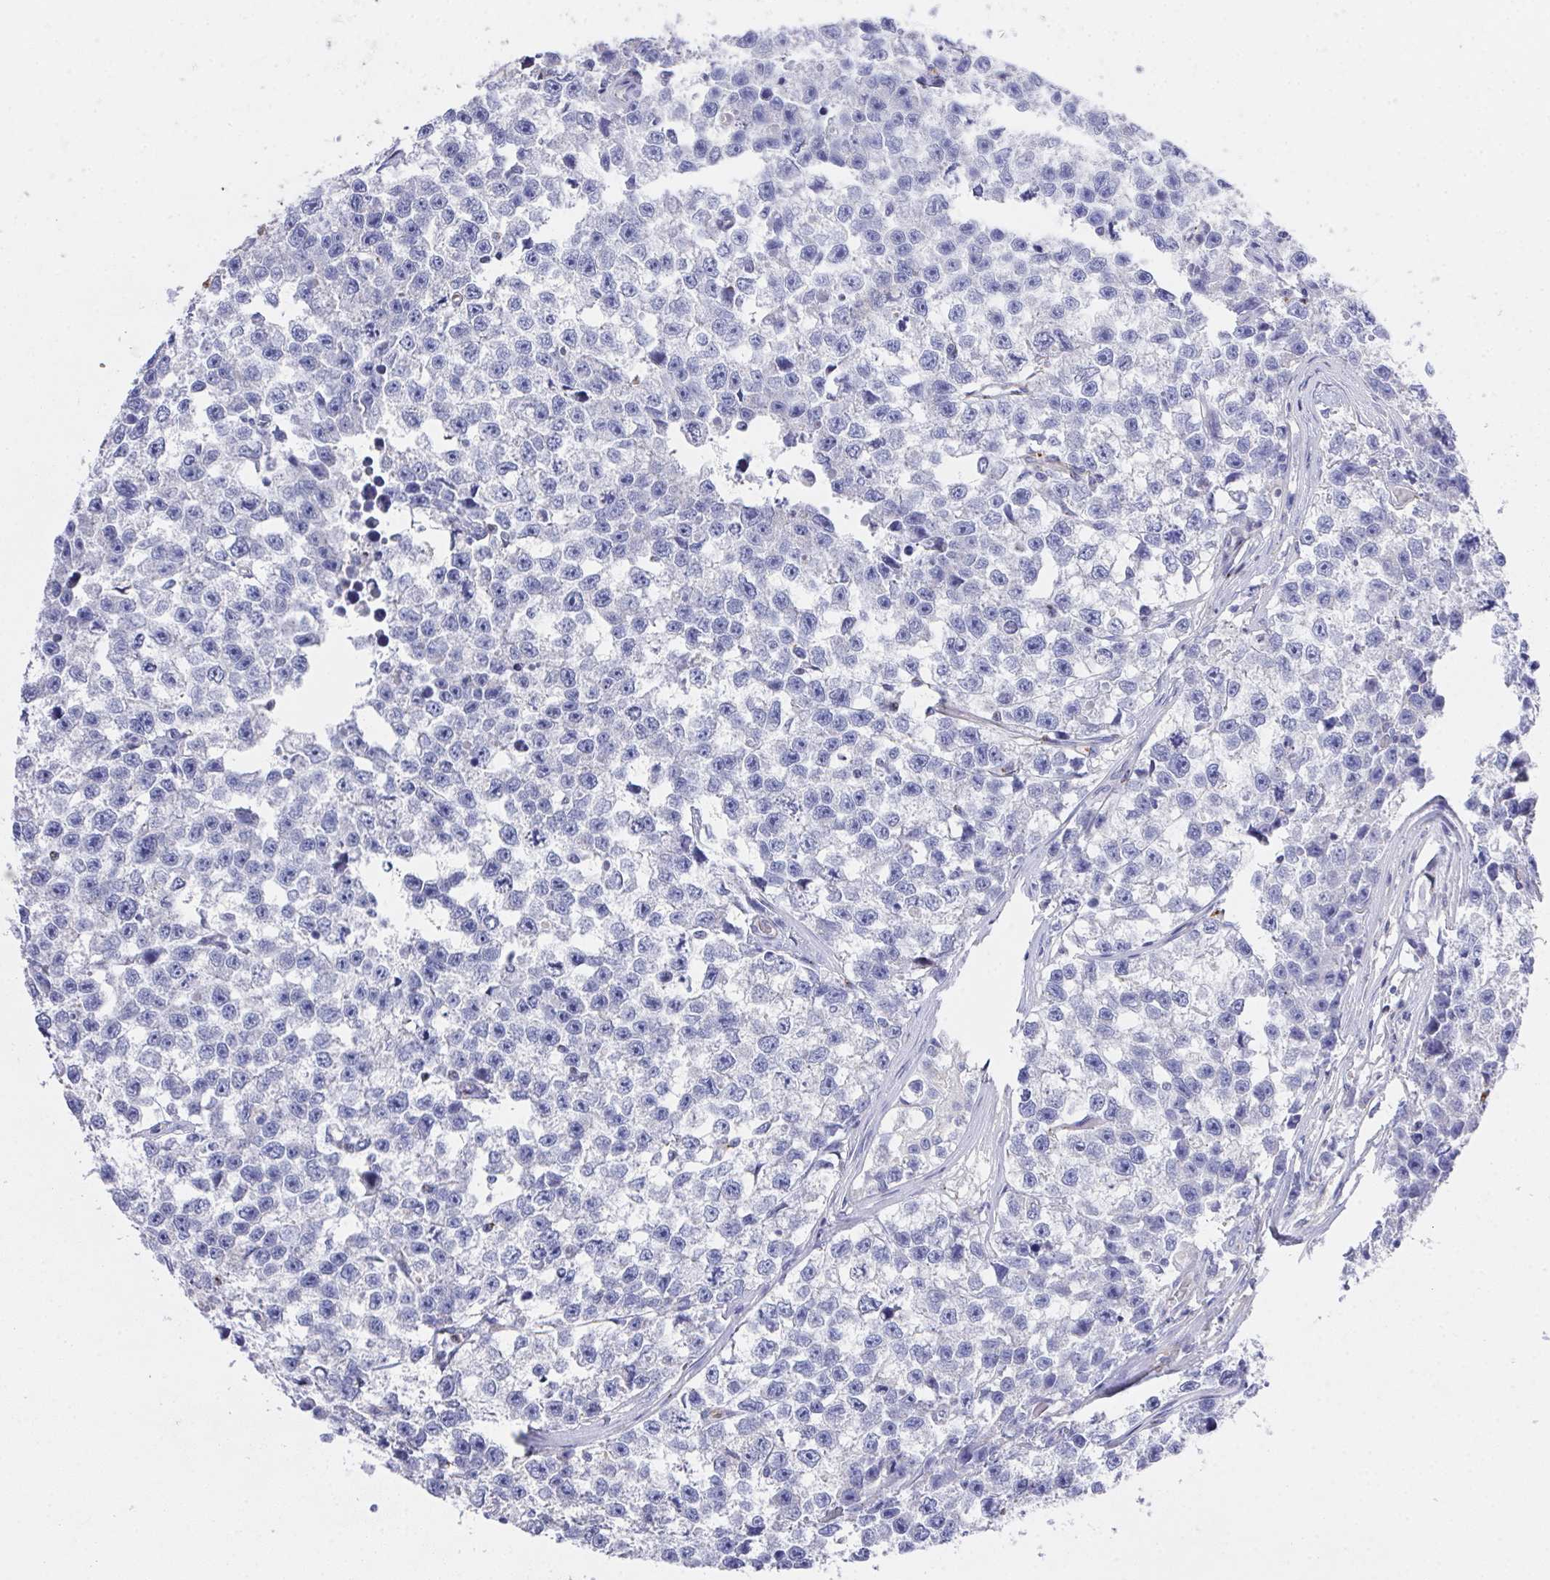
{"staining": {"intensity": "negative", "quantity": "none", "location": "none"}, "tissue": "testis cancer", "cell_type": "Tumor cells", "image_type": "cancer", "snomed": [{"axis": "morphology", "description": "Seminoma, NOS"}, {"axis": "topography", "description": "Testis"}], "caption": "This is an IHC photomicrograph of seminoma (testis). There is no staining in tumor cells.", "gene": "PRG3", "patient": {"sex": "male", "age": 26}}